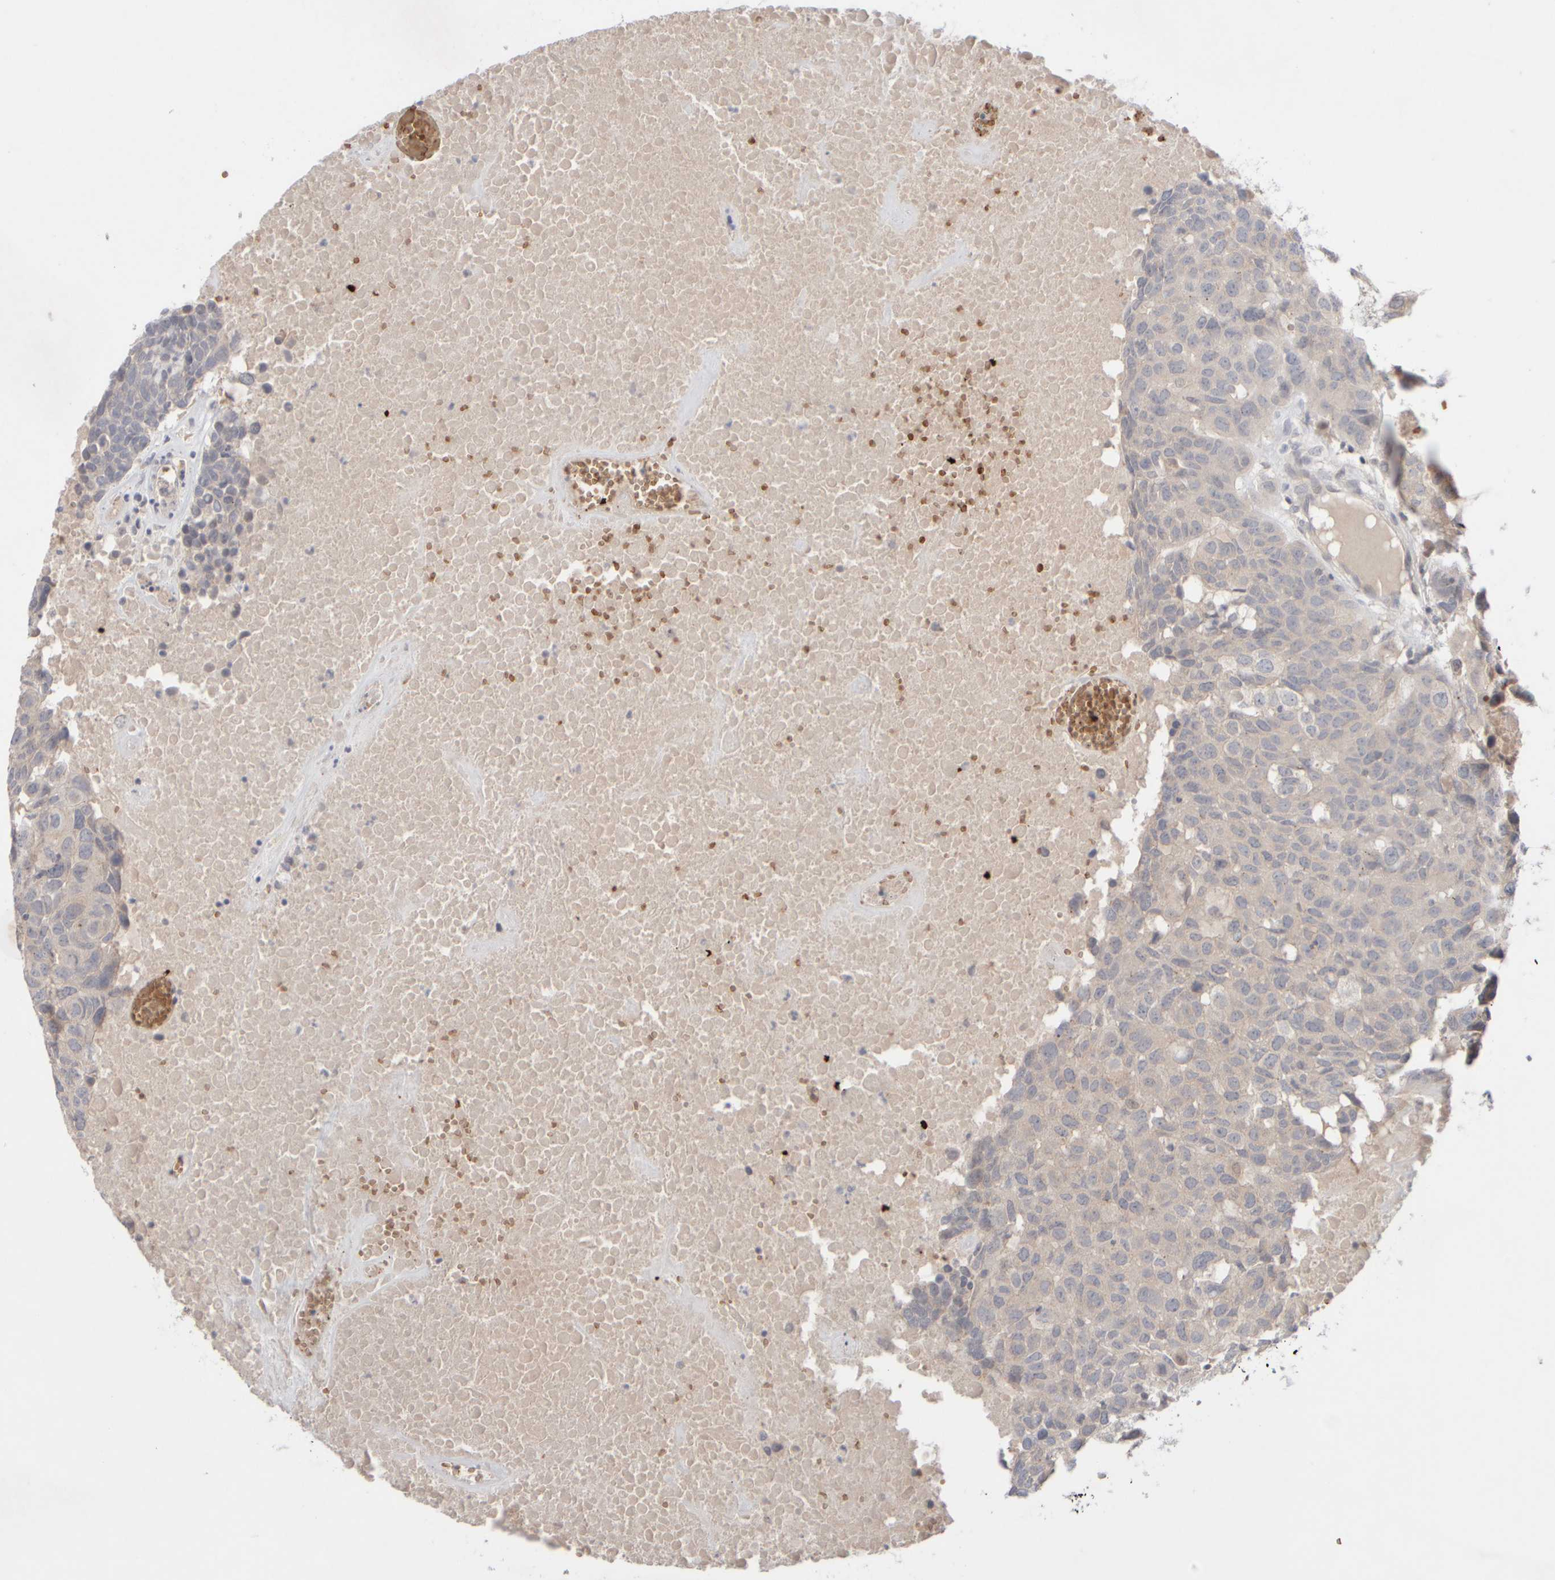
{"staining": {"intensity": "negative", "quantity": "none", "location": "none"}, "tissue": "head and neck cancer", "cell_type": "Tumor cells", "image_type": "cancer", "snomed": [{"axis": "morphology", "description": "Squamous cell carcinoma, NOS"}, {"axis": "topography", "description": "Head-Neck"}], "caption": "Protein analysis of squamous cell carcinoma (head and neck) exhibits no significant staining in tumor cells. Brightfield microscopy of IHC stained with DAB (3,3'-diaminobenzidine) (brown) and hematoxylin (blue), captured at high magnification.", "gene": "MST1", "patient": {"sex": "male", "age": 66}}